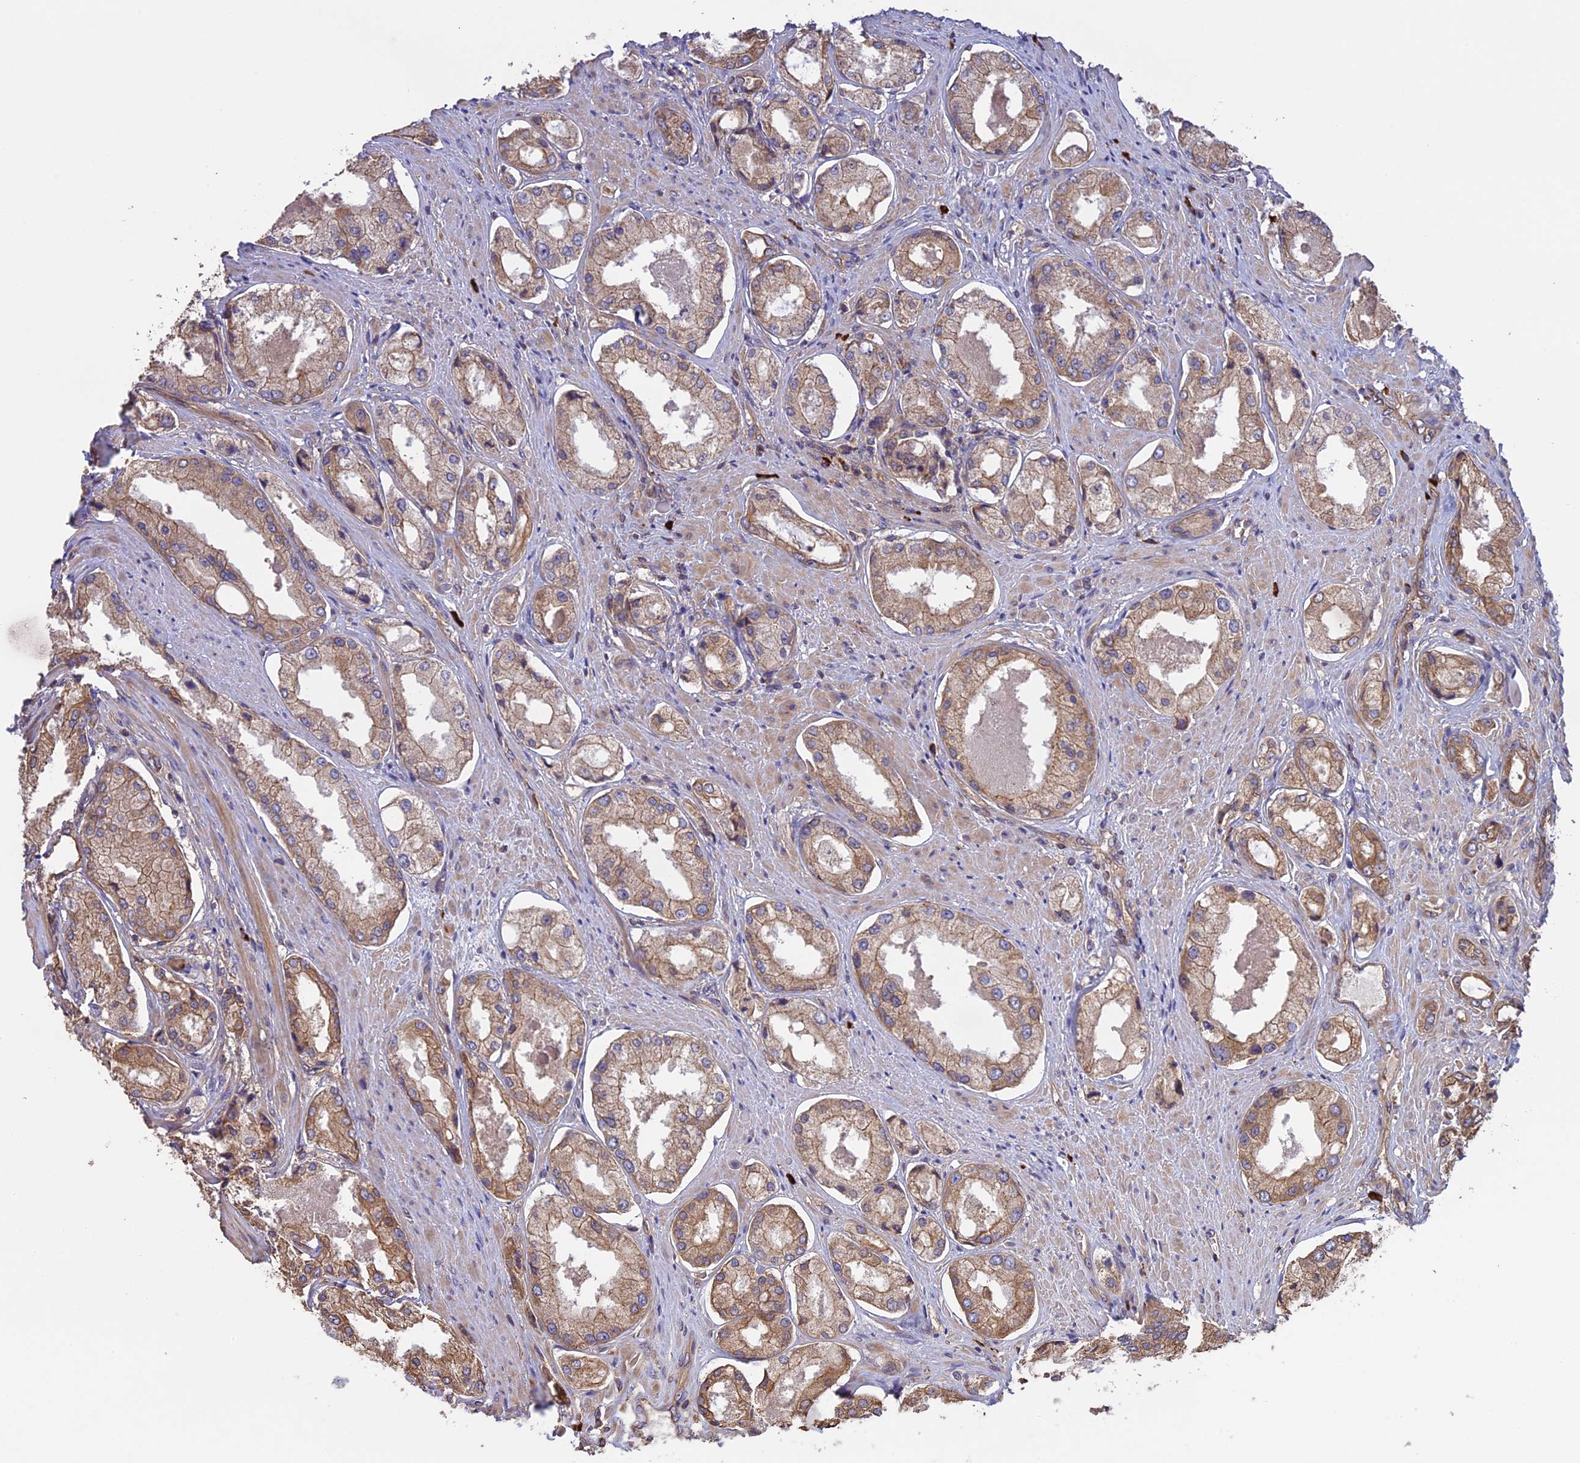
{"staining": {"intensity": "moderate", "quantity": ">75%", "location": "cytoplasmic/membranous"}, "tissue": "prostate cancer", "cell_type": "Tumor cells", "image_type": "cancer", "snomed": [{"axis": "morphology", "description": "Adenocarcinoma, Low grade"}, {"axis": "topography", "description": "Prostate"}], "caption": "A medium amount of moderate cytoplasmic/membranous expression is seen in approximately >75% of tumor cells in low-grade adenocarcinoma (prostate) tissue.", "gene": "GAS8", "patient": {"sex": "male", "age": 68}}